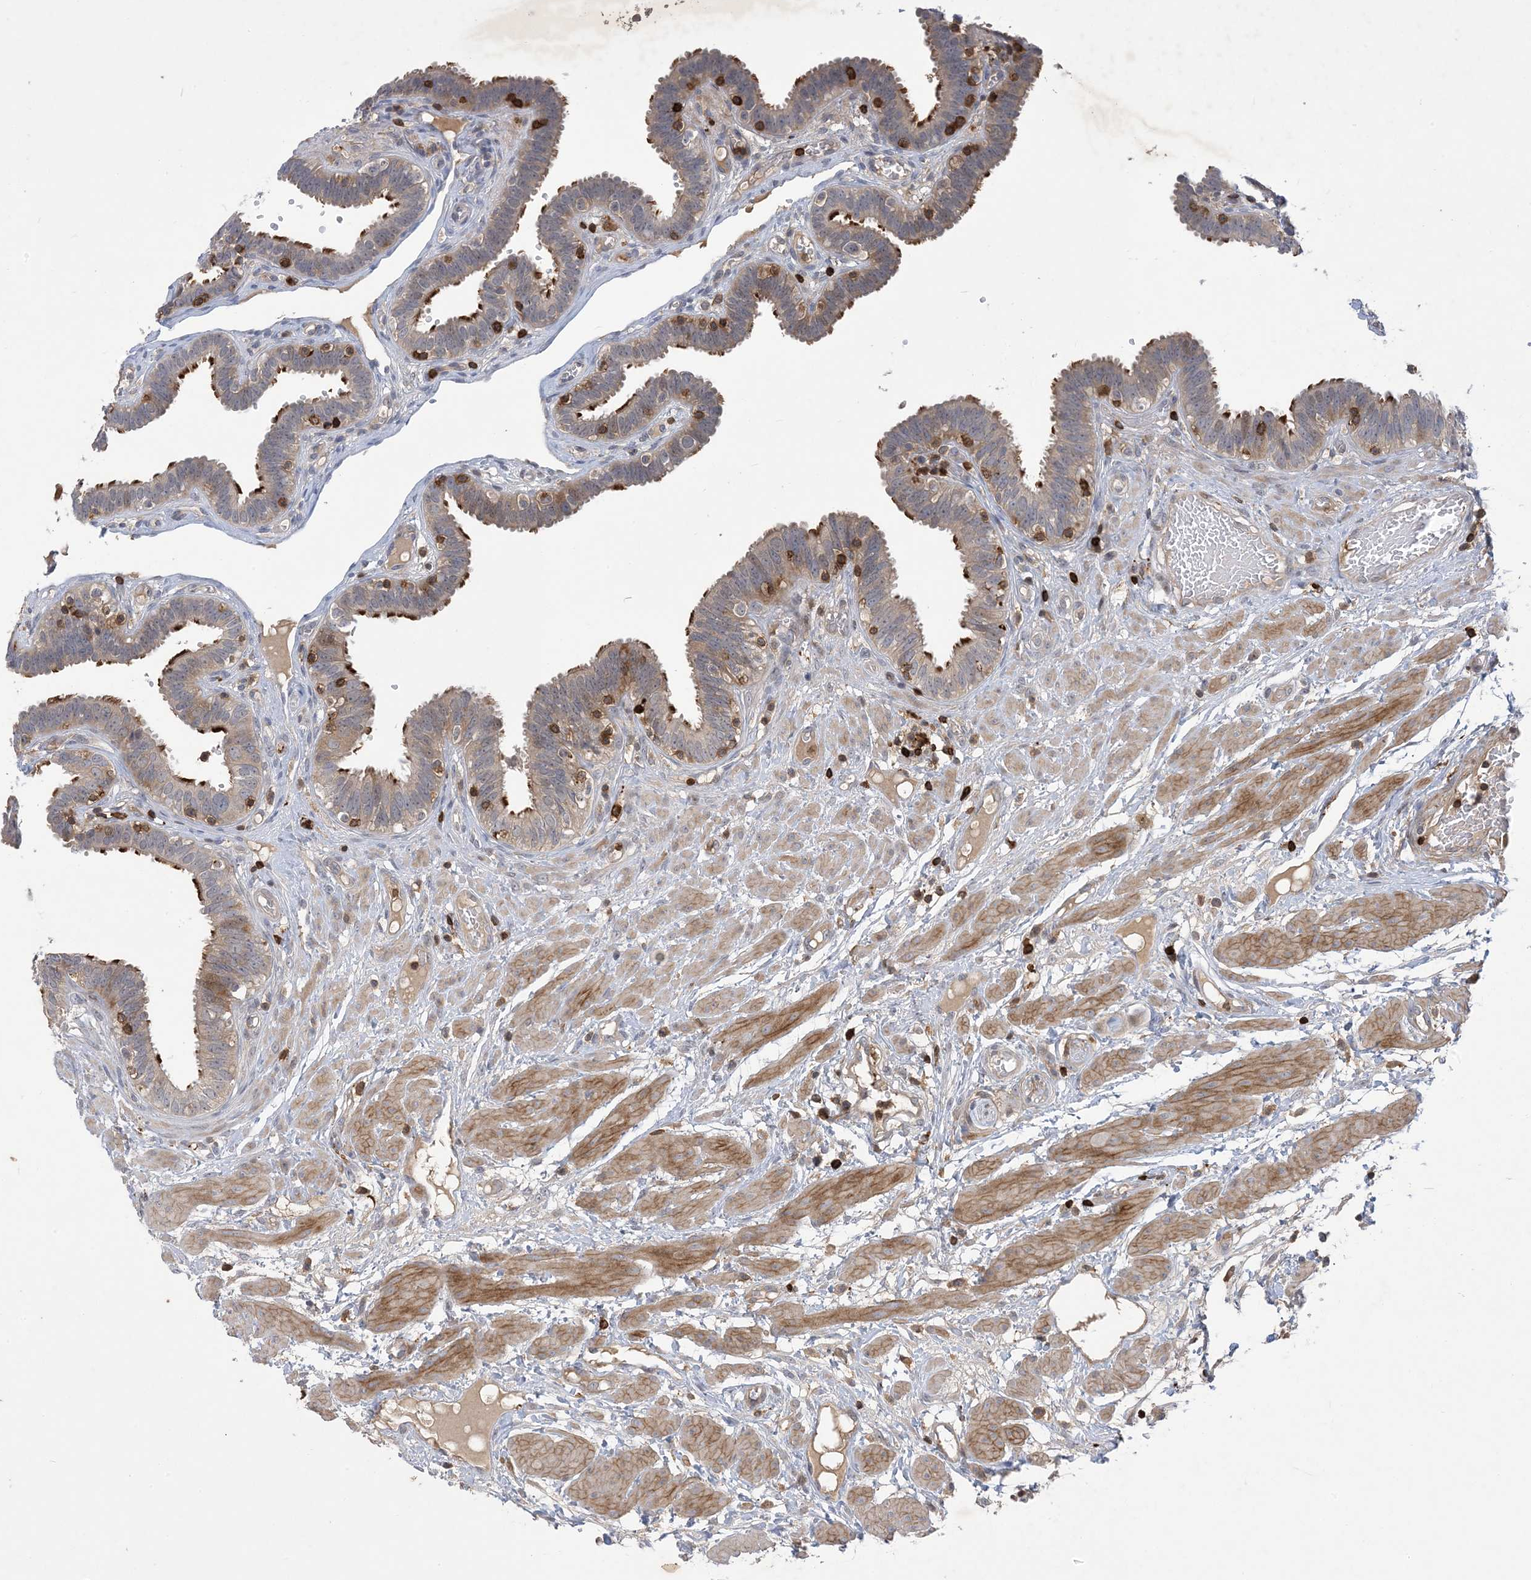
{"staining": {"intensity": "strong", "quantity": "<25%", "location": "cytoplasmic/membranous"}, "tissue": "fallopian tube", "cell_type": "Glandular cells", "image_type": "normal", "snomed": [{"axis": "morphology", "description": "Normal tissue, NOS"}, {"axis": "topography", "description": "Fallopian tube"}, {"axis": "topography", "description": "Placenta"}], "caption": "Immunohistochemical staining of unremarkable fallopian tube exhibits medium levels of strong cytoplasmic/membranous positivity in approximately <25% of glandular cells.", "gene": "AK9", "patient": {"sex": "female", "age": 32}}